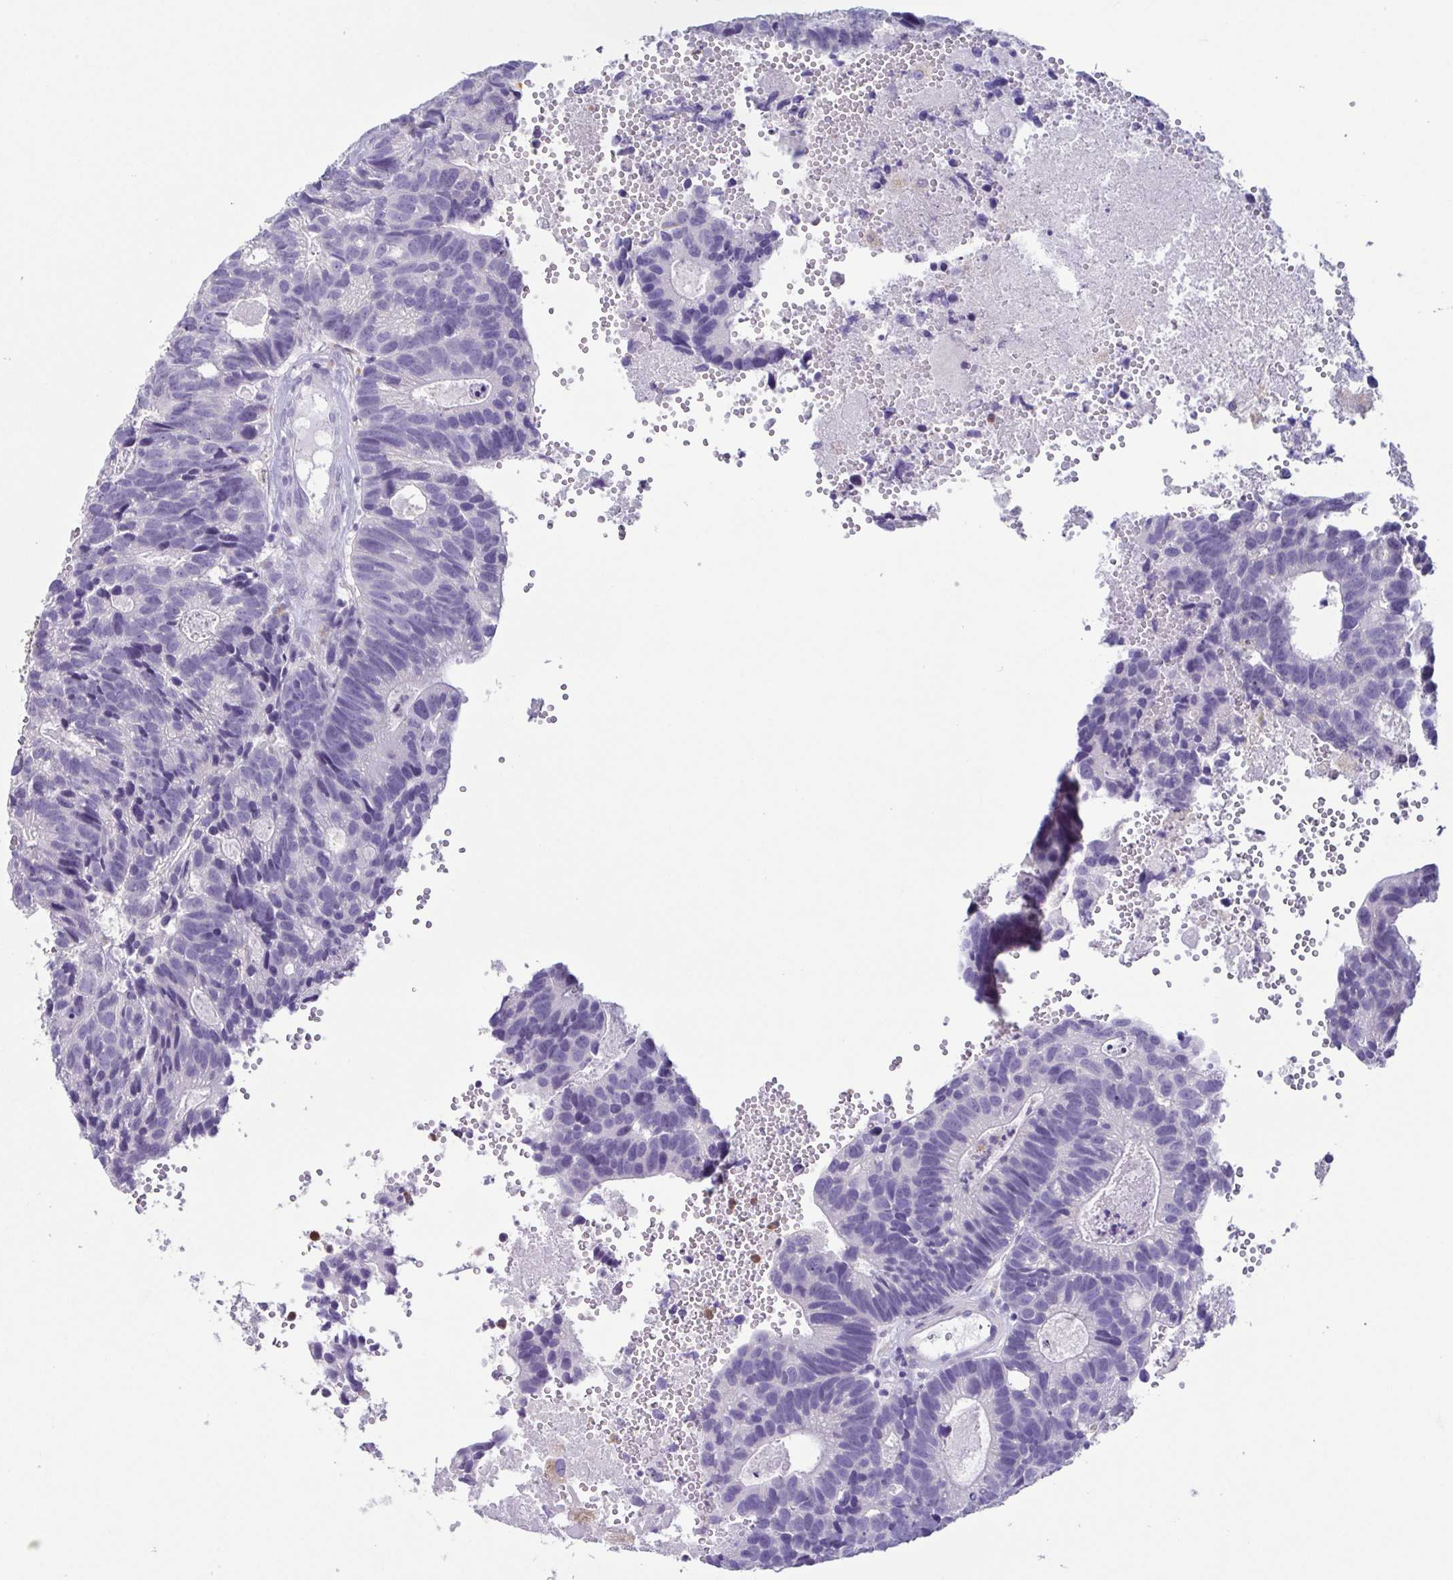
{"staining": {"intensity": "negative", "quantity": "none", "location": "none"}, "tissue": "head and neck cancer", "cell_type": "Tumor cells", "image_type": "cancer", "snomed": [{"axis": "morphology", "description": "Adenocarcinoma, NOS"}, {"axis": "topography", "description": "Head-Neck"}], "caption": "Tumor cells are negative for protein expression in human head and neck cancer (adenocarcinoma).", "gene": "ATP6V1G2", "patient": {"sex": "male", "age": 62}}